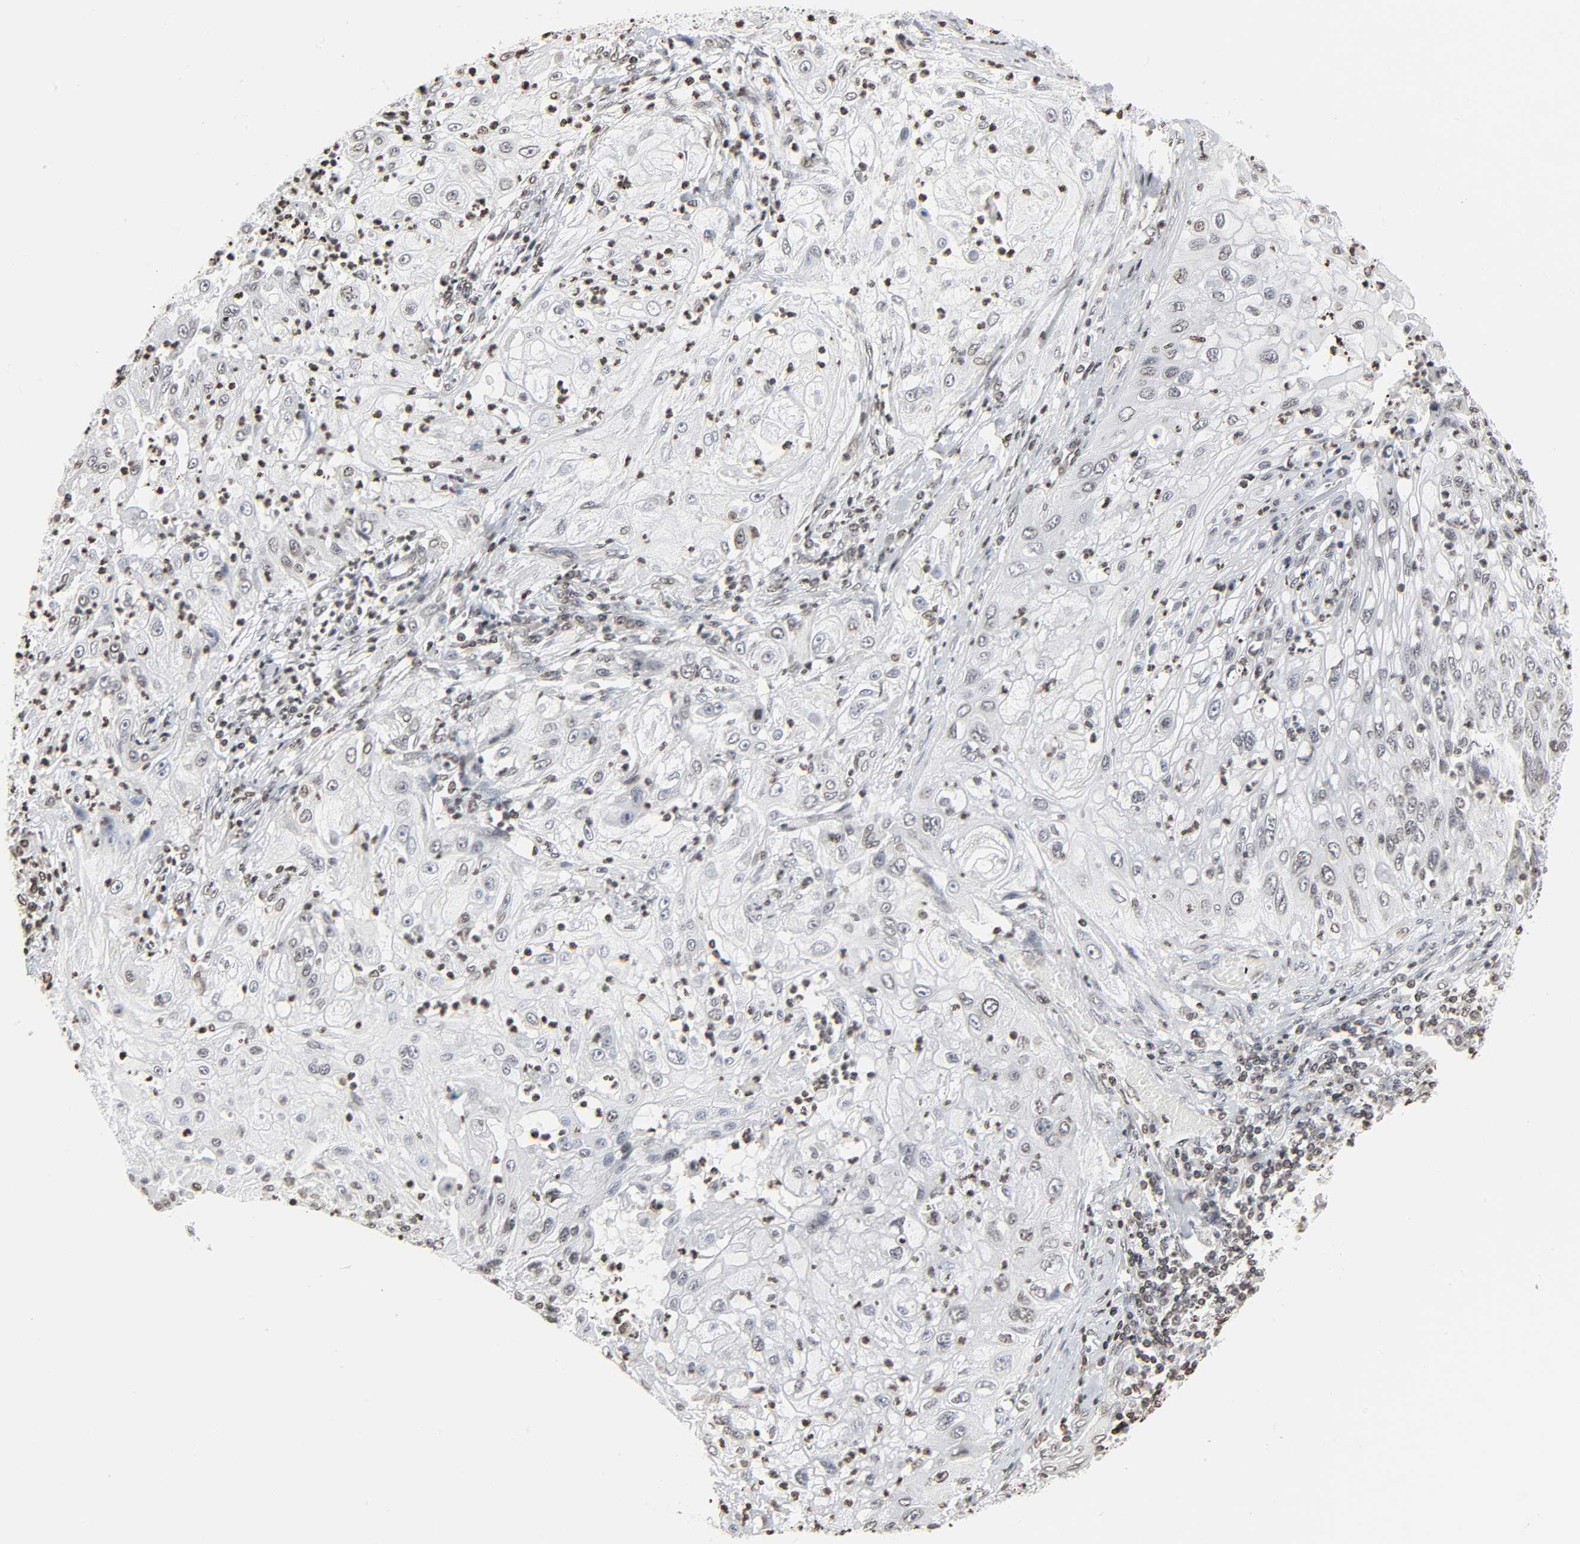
{"staining": {"intensity": "negative", "quantity": "none", "location": "none"}, "tissue": "lung cancer", "cell_type": "Tumor cells", "image_type": "cancer", "snomed": [{"axis": "morphology", "description": "Inflammation, NOS"}, {"axis": "morphology", "description": "Squamous cell carcinoma, NOS"}, {"axis": "topography", "description": "Lymph node"}, {"axis": "topography", "description": "Soft tissue"}, {"axis": "topography", "description": "Lung"}], "caption": "Immunohistochemical staining of lung cancer (squamous cell carcinoma) displays no significant expression in tumor cells. (Immunohistochemistry, brightfield microscopy, high magnification).", "gene": "ELAVL1", "patient": {"sex": "male", "age": 66}}